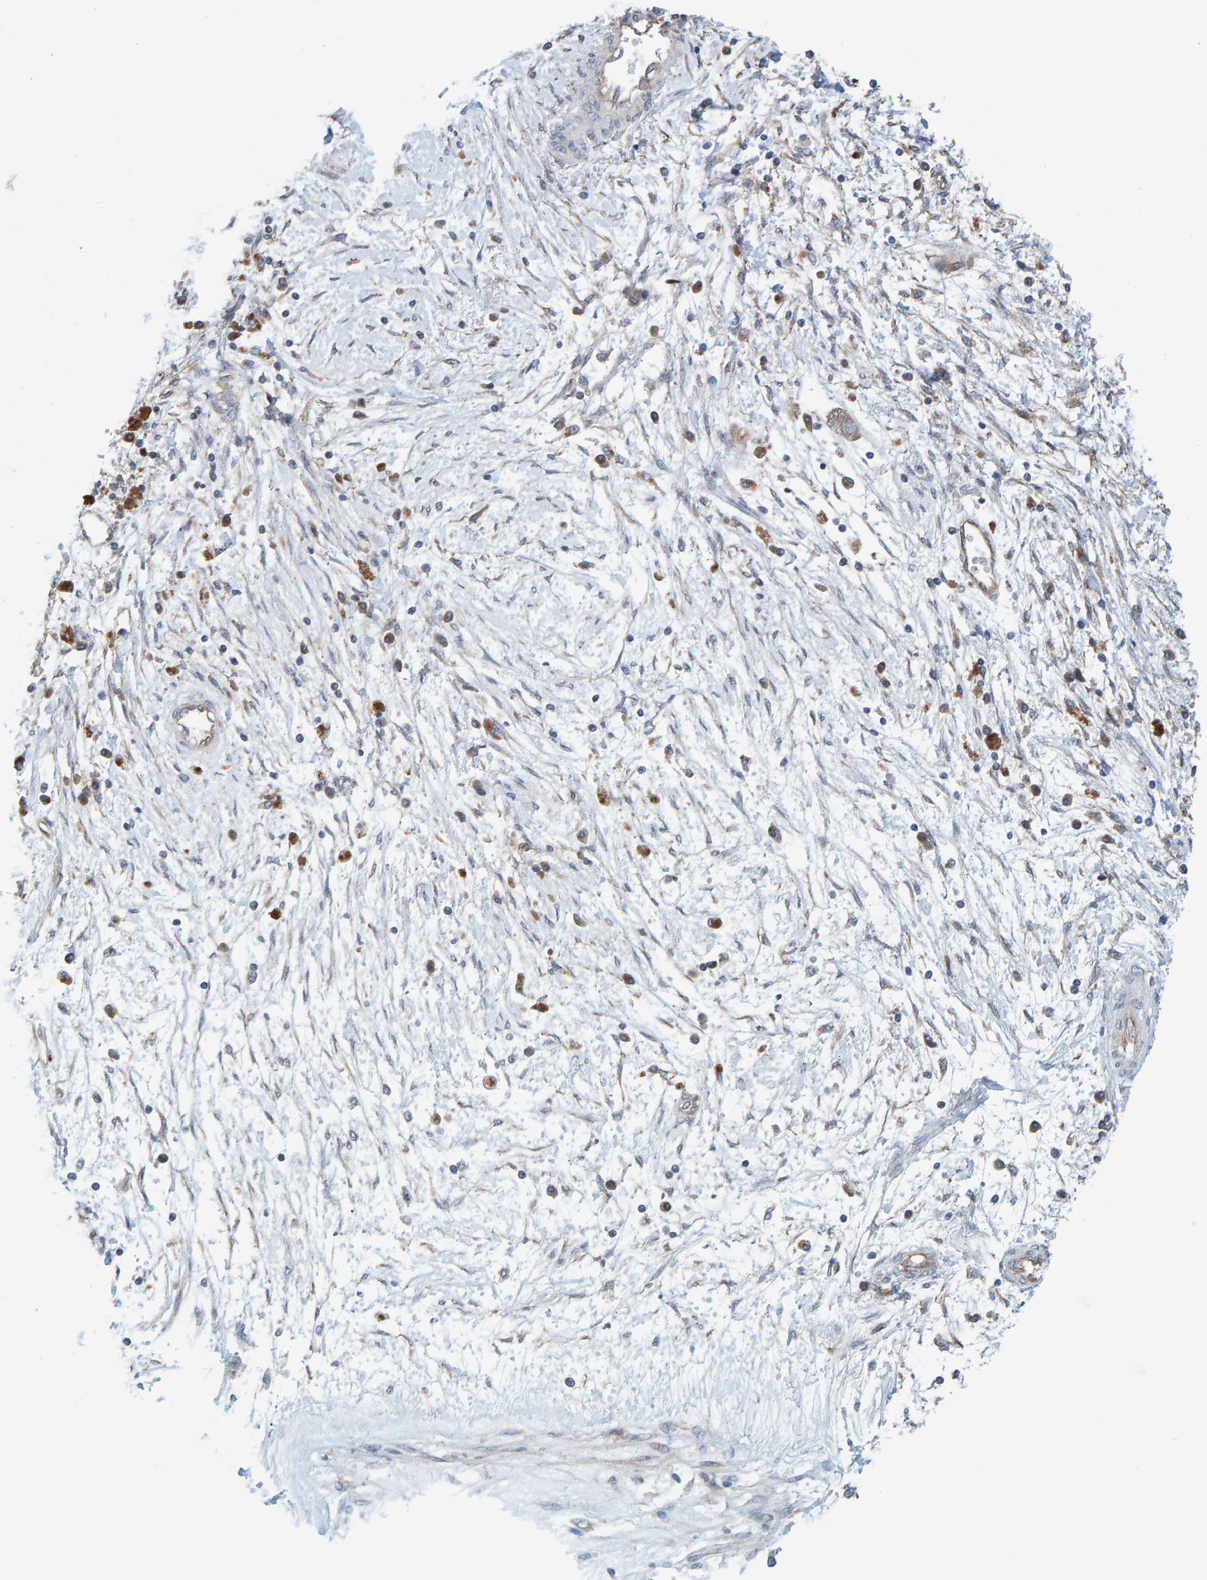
{"staining": {"intensity": "weak", "quantity": "25%-75%", "location": "cytoplasmic/membranous"}, "tissue": "ovarian cancer", "cell_type": "Tumor cells", "image_type": "cancer", "snomed": [{"axis": "morphology", "description": "Carcinoma, NOS"}, {"axis": "morphology", "description": "Cystadenocarcinoma, serous, NOS"}, {"axis": "topography", "description": "Ovary"}], "caption": "Serous cystadenocarcinoma (ovarian) stained with a brown dye demonstrates weak cytoplasmic/membranous positive positivity in approximately 25%-75% of tumor cells.", "gene": "PRKD2", "patient": {"sex": "female", "age": 69}}